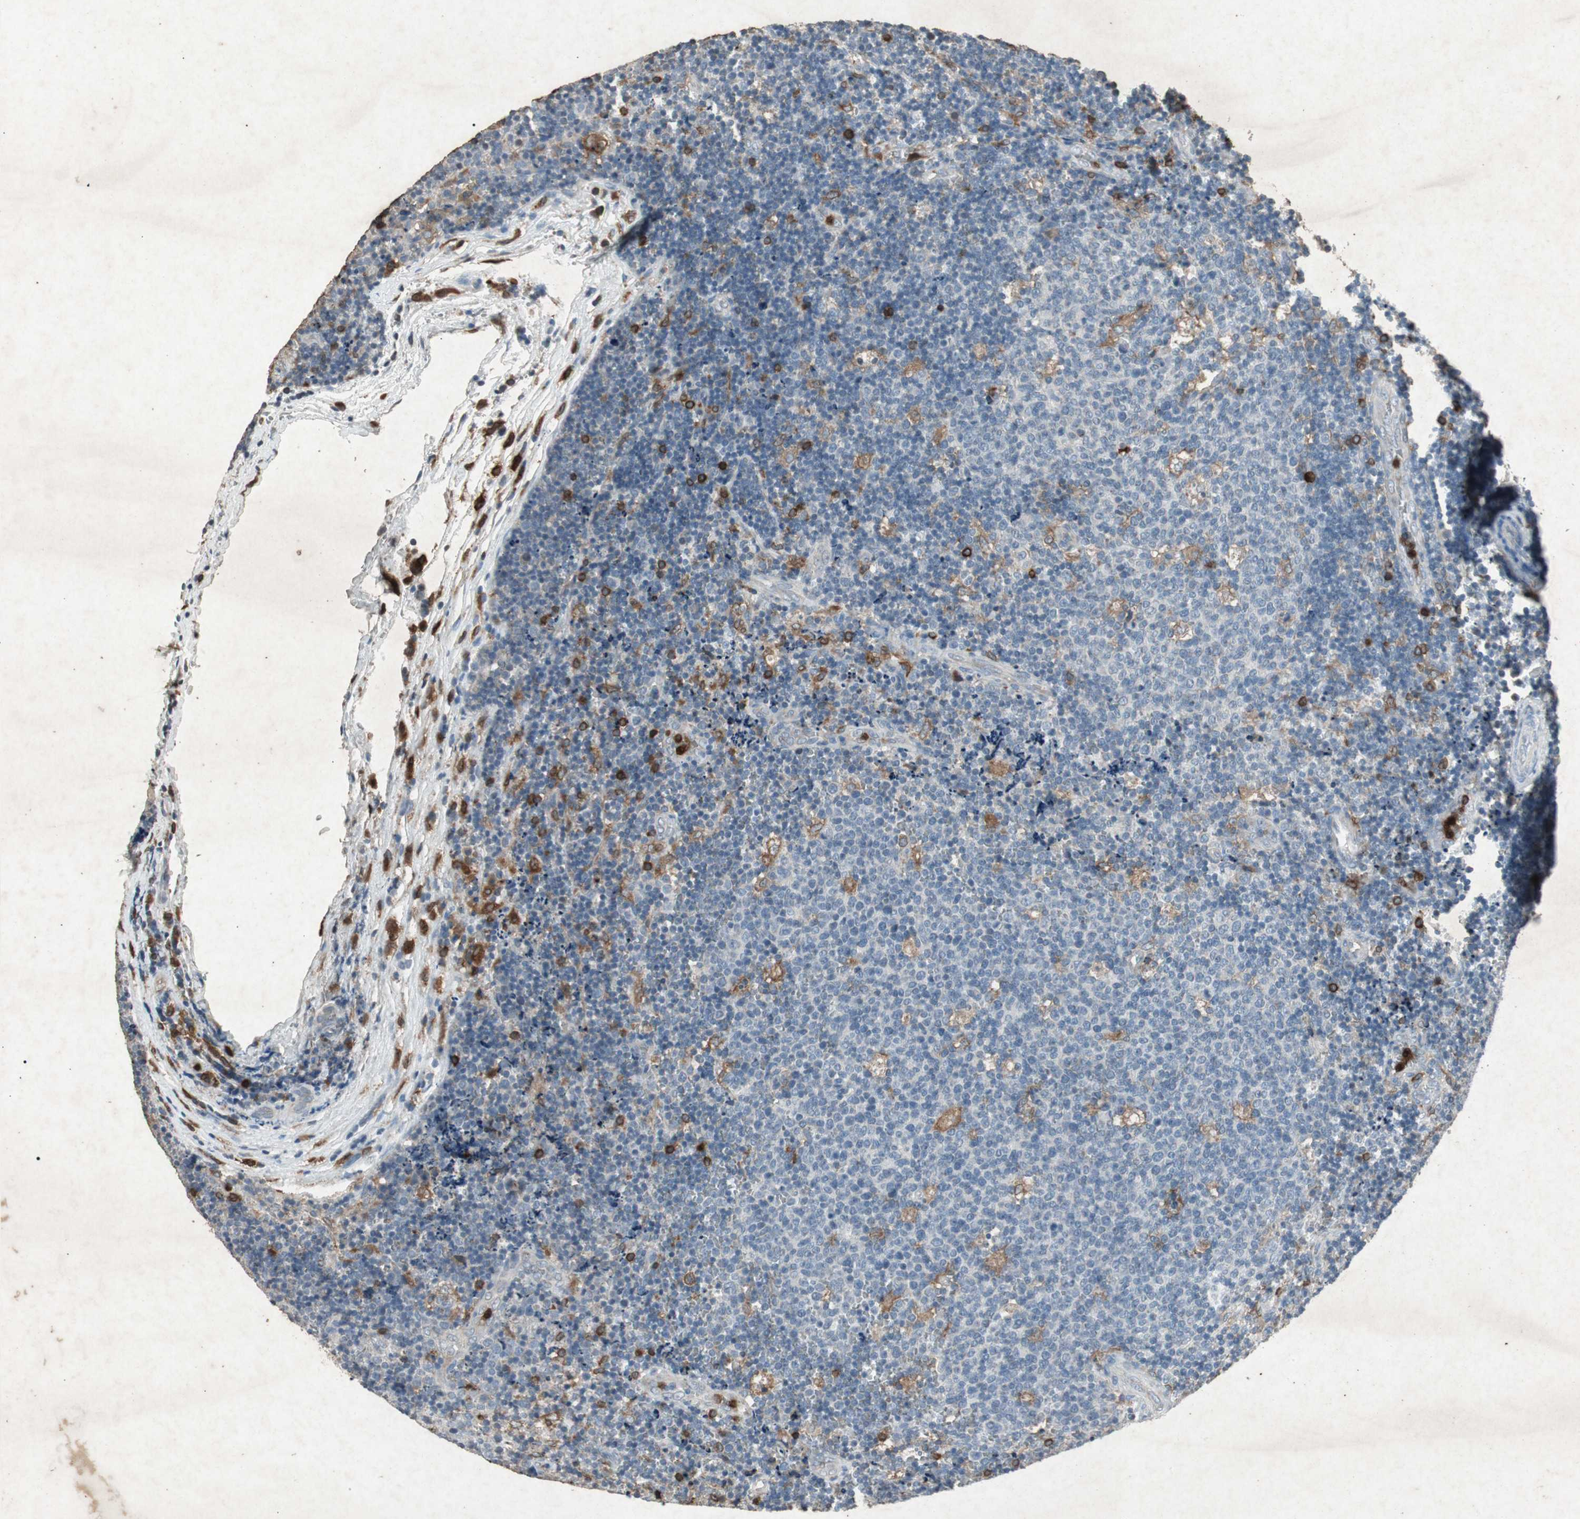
{"staining": {"intensity": "moderate", "quantity": "<25%", "location": "cytoplasmic/membranous"}, "tissue": "lymph node", "cell_type": "Germinal center cells", "image_type": "normal", "snomed": [{"axis": "morphology", "description": "Normal tissue, NOS"}, {"axis": "topography", "description": "Lymph node"}, {"axis": "topography", "description": "Salivary gland"}], "caption": "The immunohistochemical stain shows moderate cytoplasmic/membranous staining in germinal center cells of unremarkable lymph node.", "gene": "TYROBP", "patient": {"sex": "male", "age": 8}}